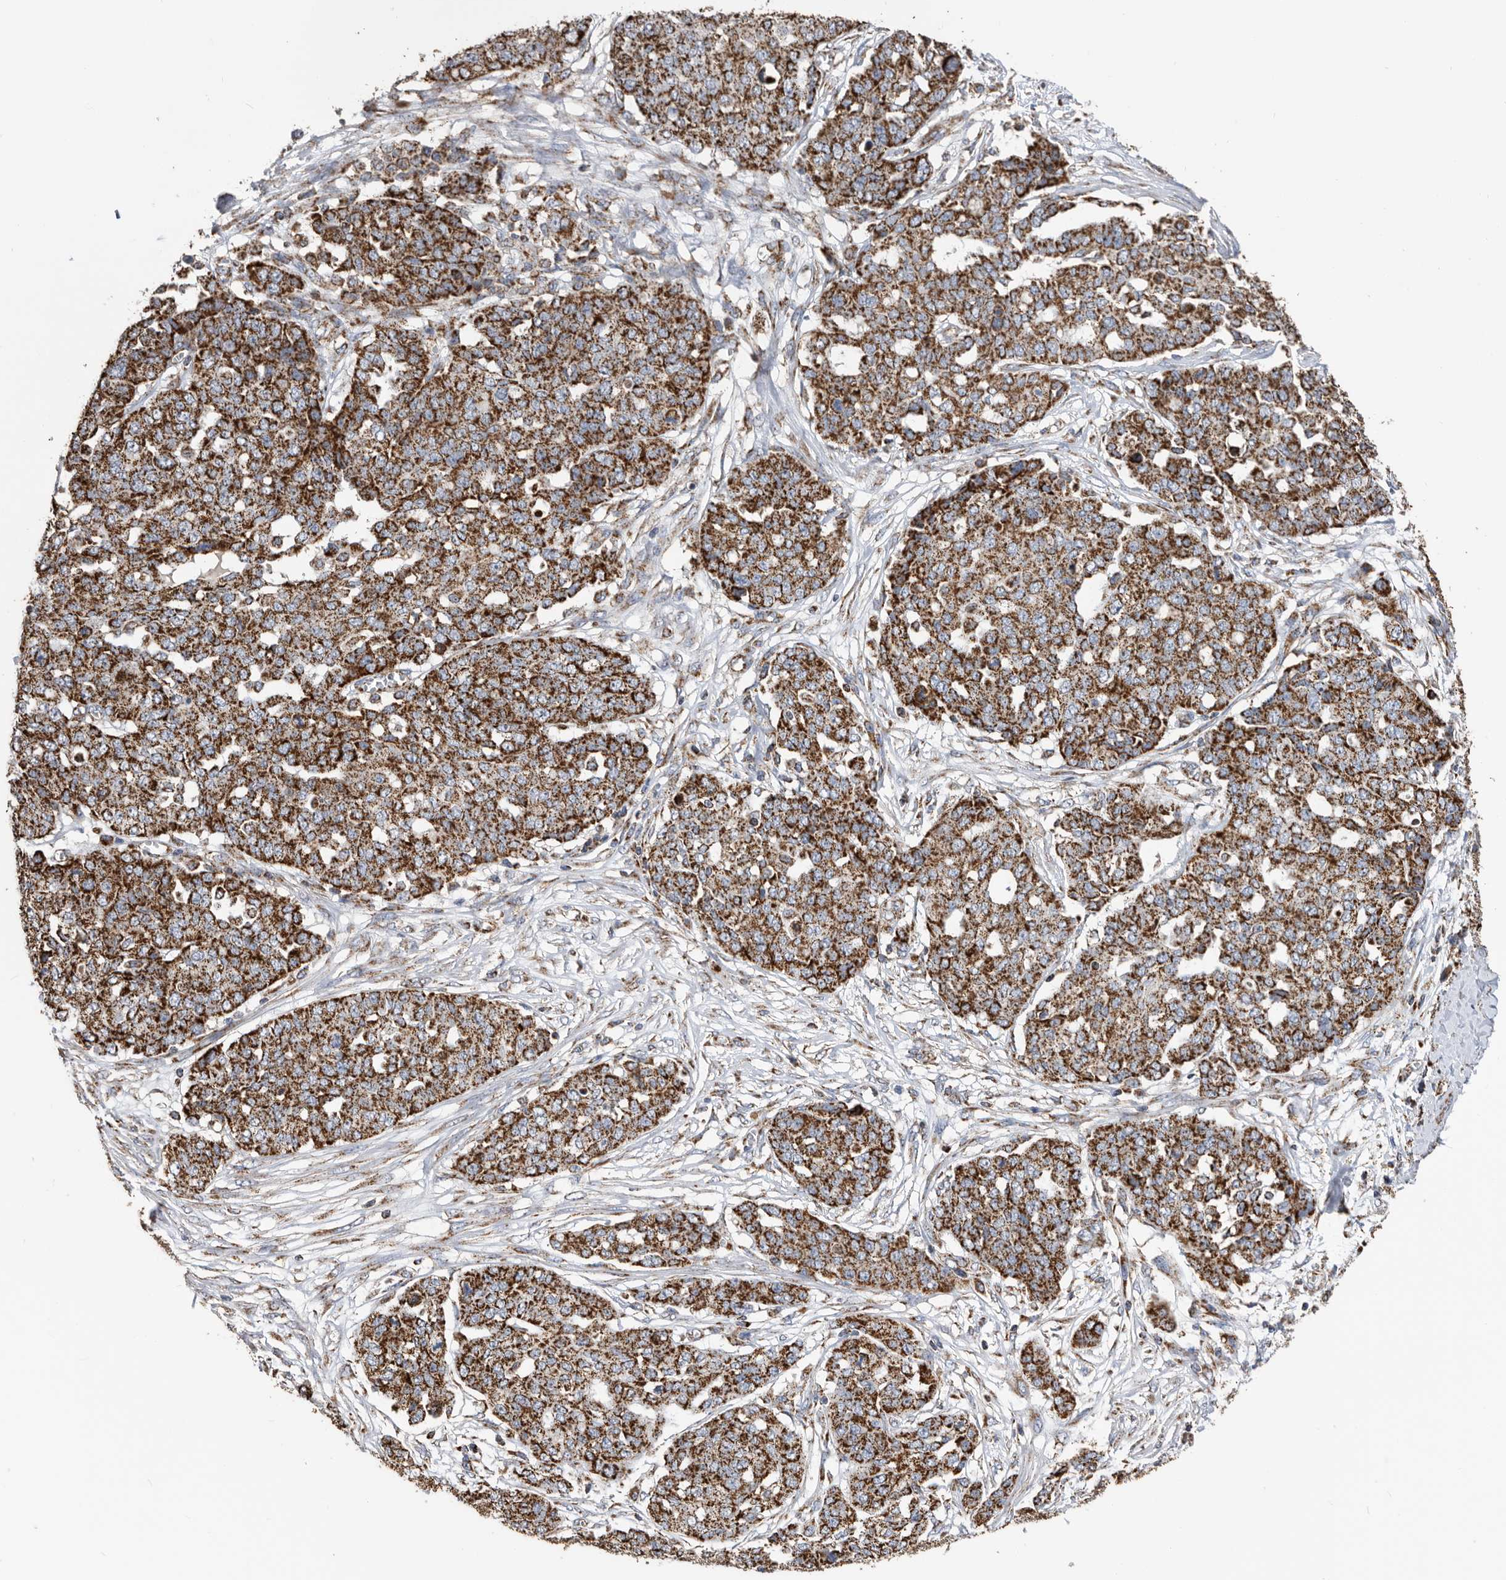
{"staining": {"intensity": "strong", "quantity": ">75%", "location": "cytoplasmic/membranous"}, "tissue": "ovarian cancer", "cell_type": "Tumor cells", "image_type": "cancer", "snomed": [{"axis": "morphology", "description": "Cystadenocarcinoma, serous, NOS"}, {"axis": "topography", "description": "Soft tissue"}, {"axis": "topography", "description": "Ovary"}], "caption": "The photomicrograph shows staining of ovarian cancer (serous cystadenocarcinoma), revealing strong cytoplasmic/membranous protein staining (brown color) within tumor cells.", "gene": "WFDC1", "patient": {"sex": "female", "age": 57}}